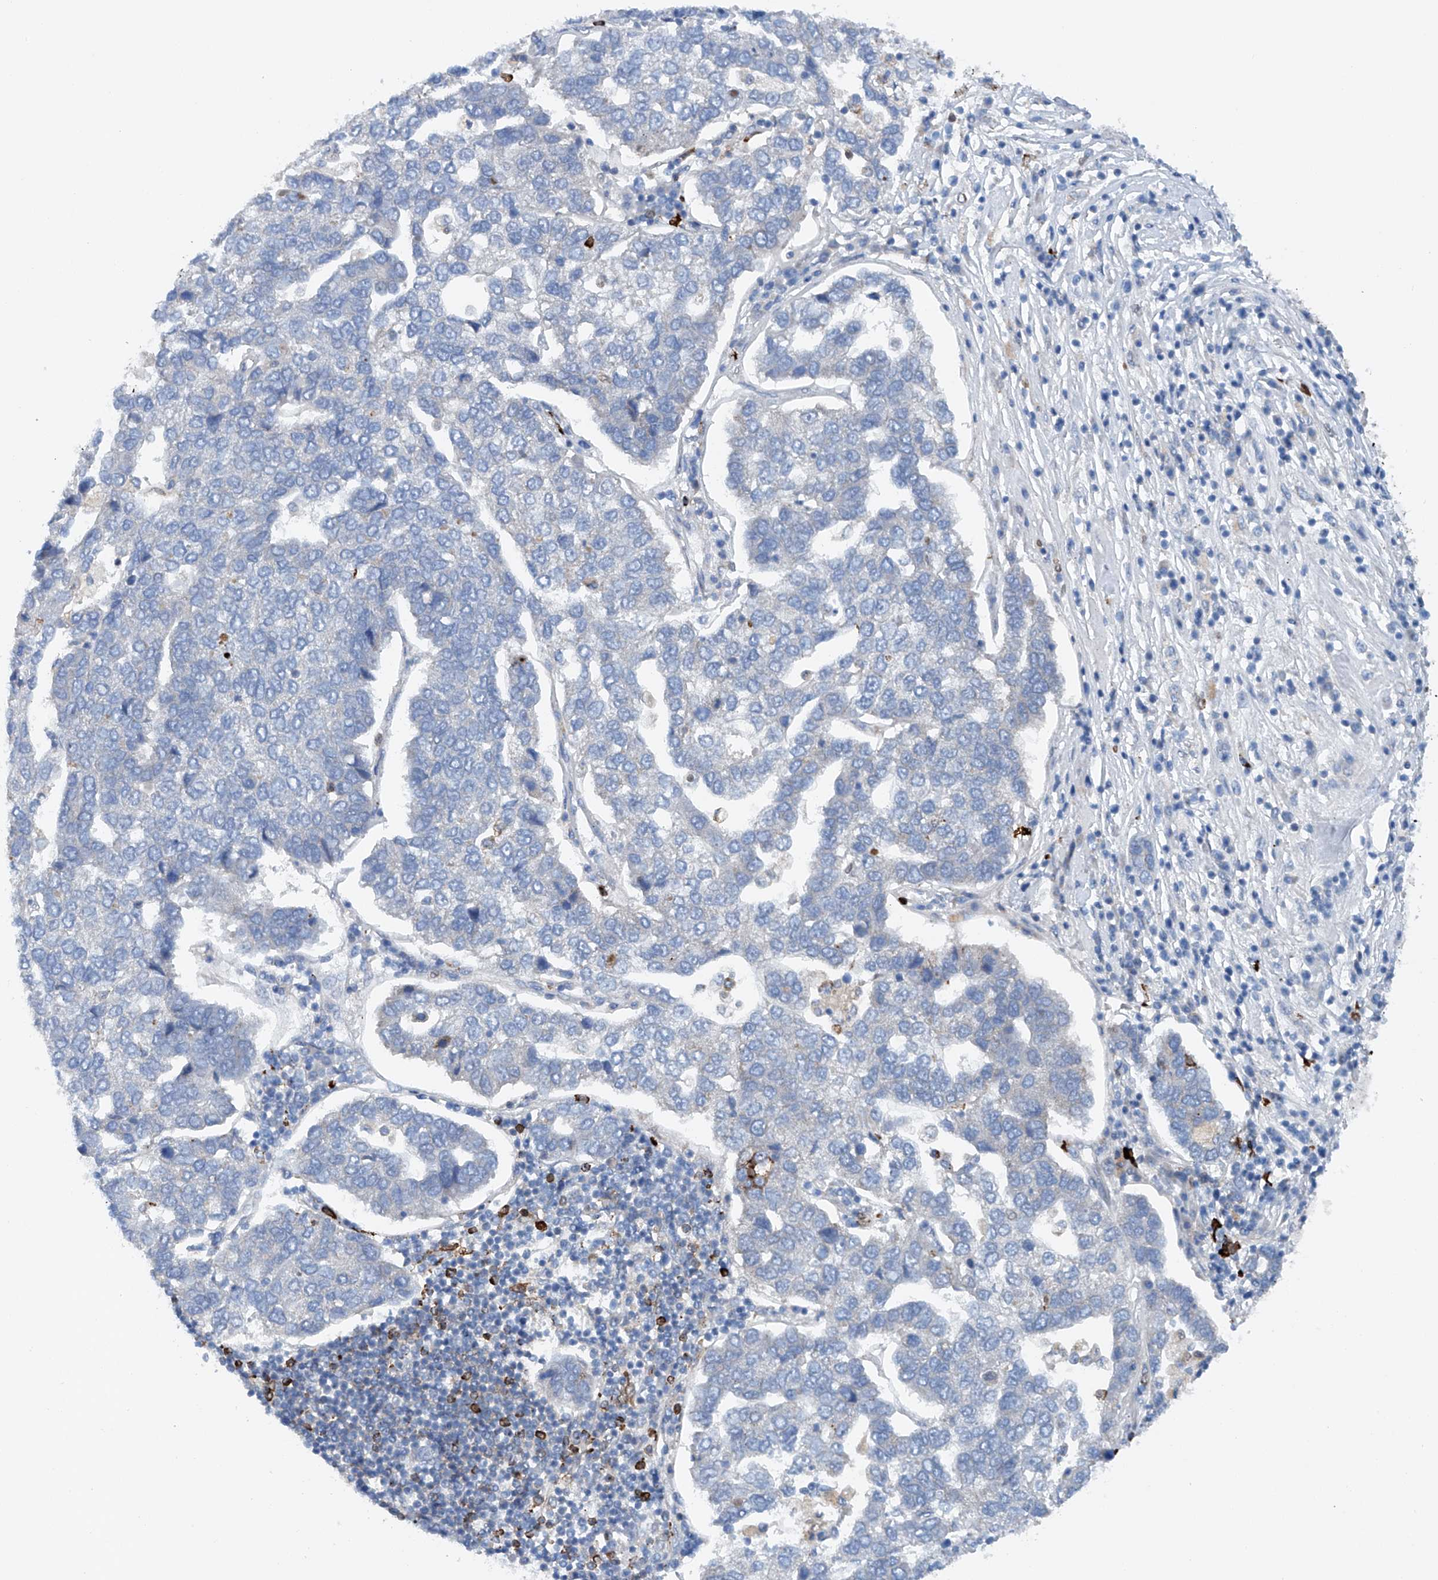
{"staining": {"intensity": "negative", "quantity": "none", "location": "none"}, "tissue": "pancreatic cancer", "cell_type": "Tumor cells", "image_type": "cancer", "snomed": [{"axis": "morphology", "description": "Adenocarcinoma, NOS"}, {"axis": "topography", "description": "Pancreas"}], "caption": "Micrograph shows no significant protein staining in tumor cells of adenocarcinoma (pancreatic).", "gene": "CEP85L", "patient": {"sex": "female", "age": 61}}